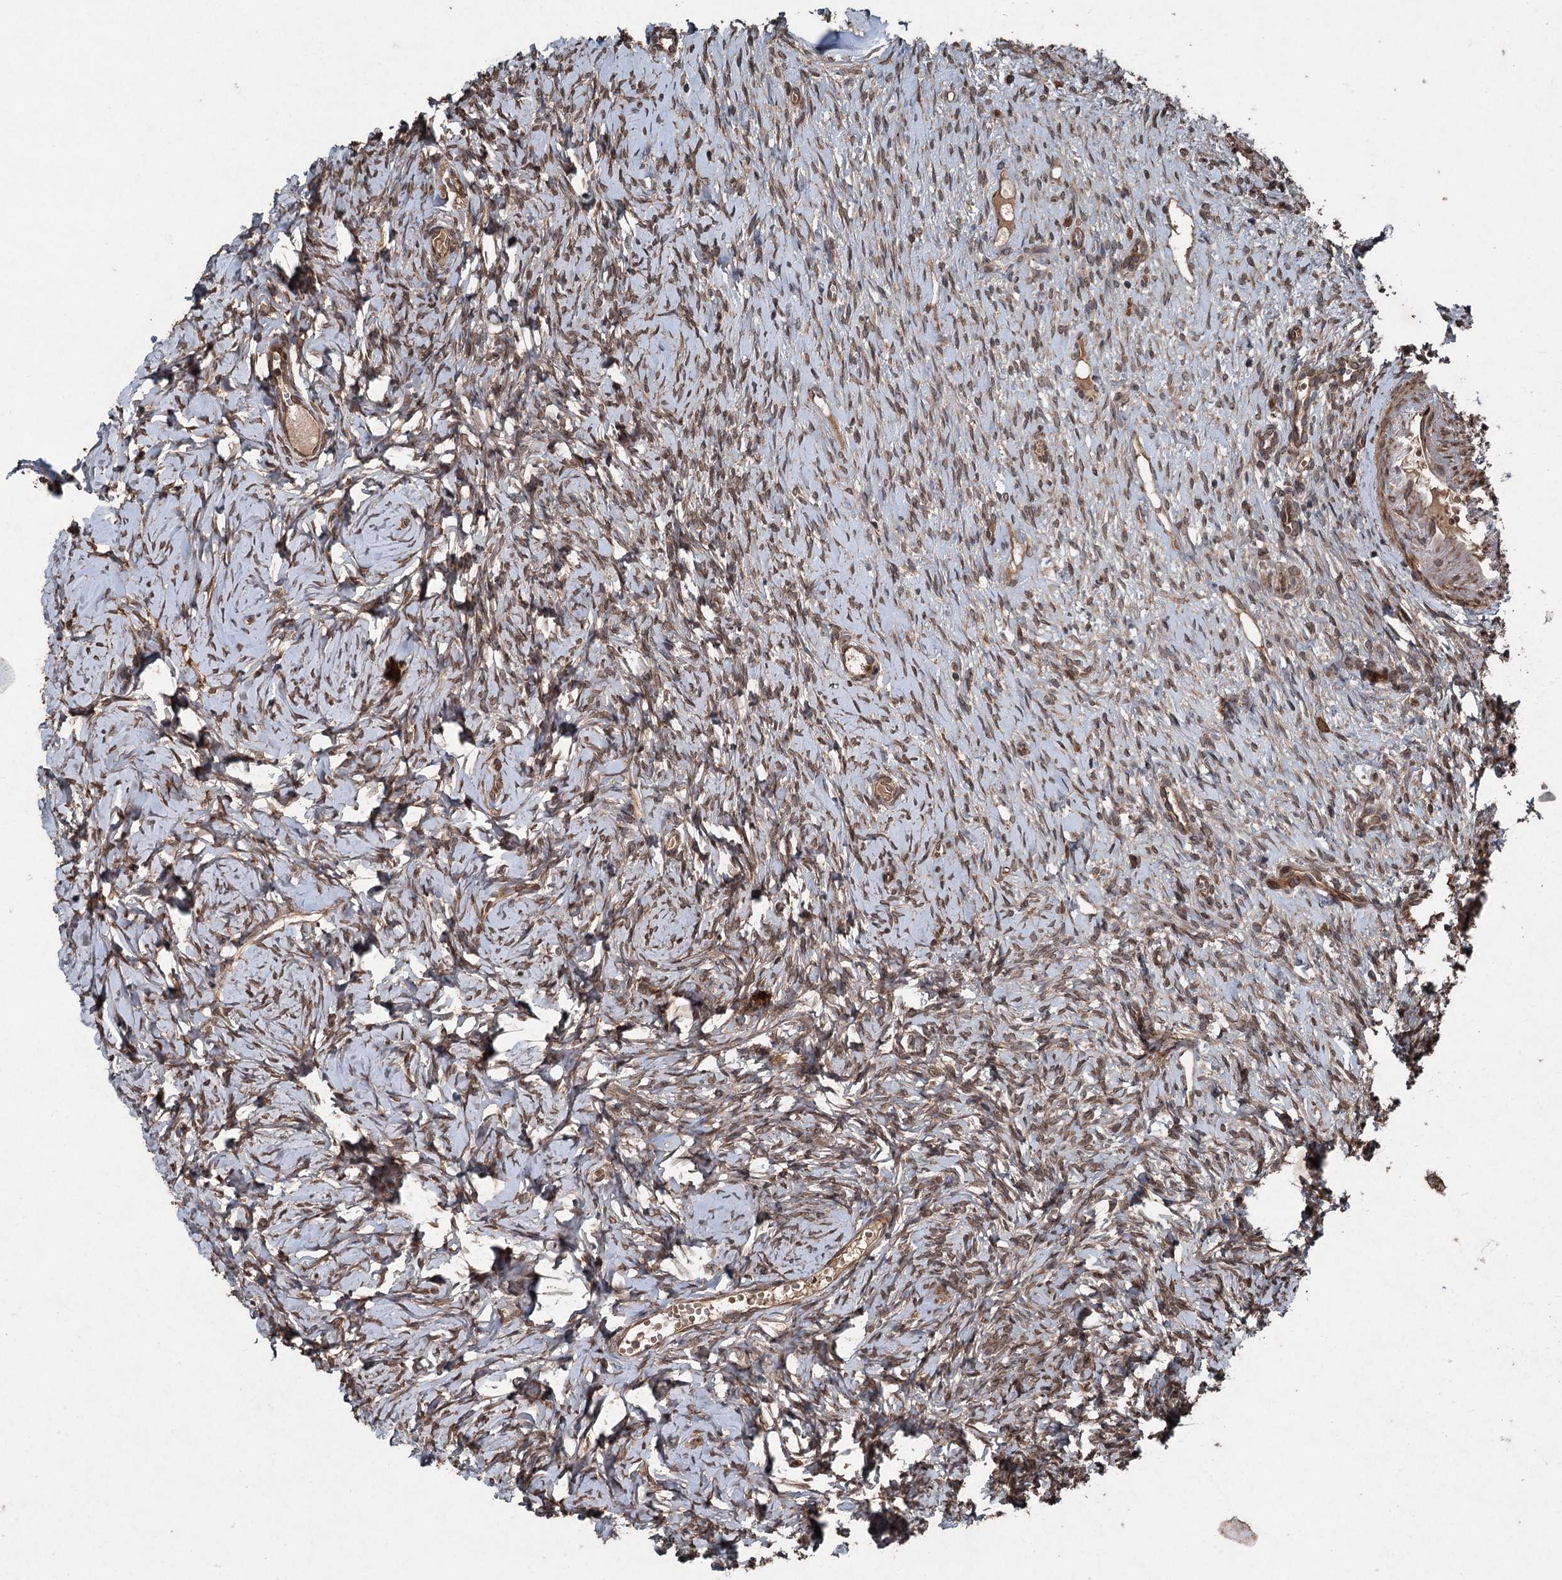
{"staining": {"intensity": "weak", "quantity": "25%-75%", "location": "cytoplasmic/membranous"}, "tissue": "ovary", "cell_type": "Ovarian stroma cells", "image_type": "normal", "snomed": [{"axis": "morphology", "description": "Normal tissue, NOS"}, {"axis": "topography", "description": "Ovary"}], "caption": "High-magnification brightfield microscopy of unremarkable ovary stained with DAB (3,3'-diaminobenzidine) (brown) and counterstained with hematoxylin (blue). ovarian stroma cells exhibit weak cytoplasmic/membranous positivity is seen in about25%-75% of cells. The protein of interest is stained brown, and the nuclei are stained in blue (DAB (3,3'-diaminobenzidine) IHC with brightfield microscopy, high magnification).", "gene": "ALAS1", "patient": {"sex": "female", "age": 51}}